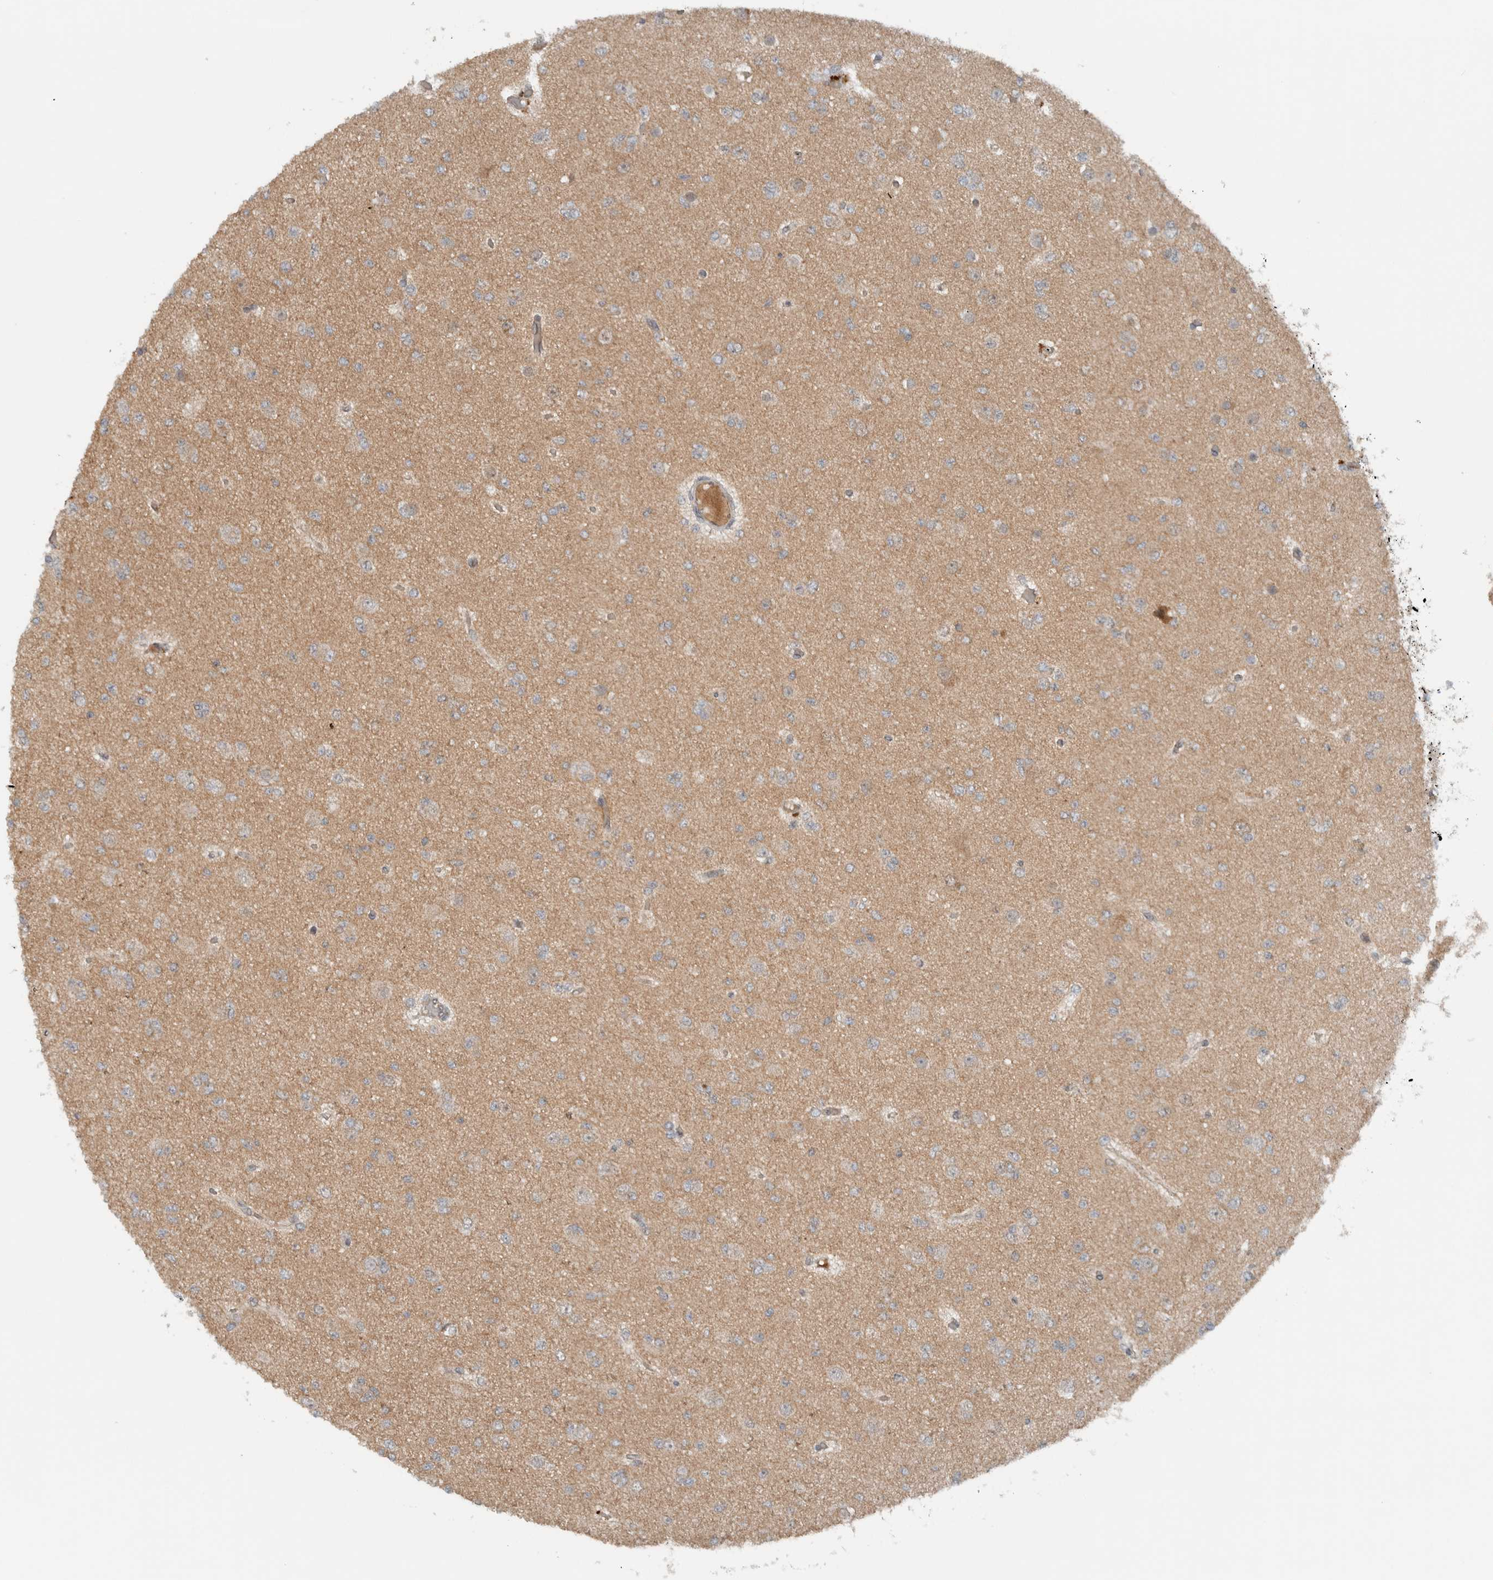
{"staining": {"intensity": "weak", "quantity": "25%-75%", "location": "cytoplasmic/membranous"}, "tissue": "glioma", "cell_type": "Tumor cells", "image_type": "cancer", "snomed": [{"axis": "morphology", "description": "Glioma, malignant, Low grade"}, {"axis": "topography", "description": "Brain"}], "caption": "Brown immunohistochemical staining in malignant glioma (low-grade) shows weak cytoplasmic/membranous positivity in approximately 25%-75% of tumor cells.", "gene": "KLHL6", "patient": {"sex": "female", "age": 22}}